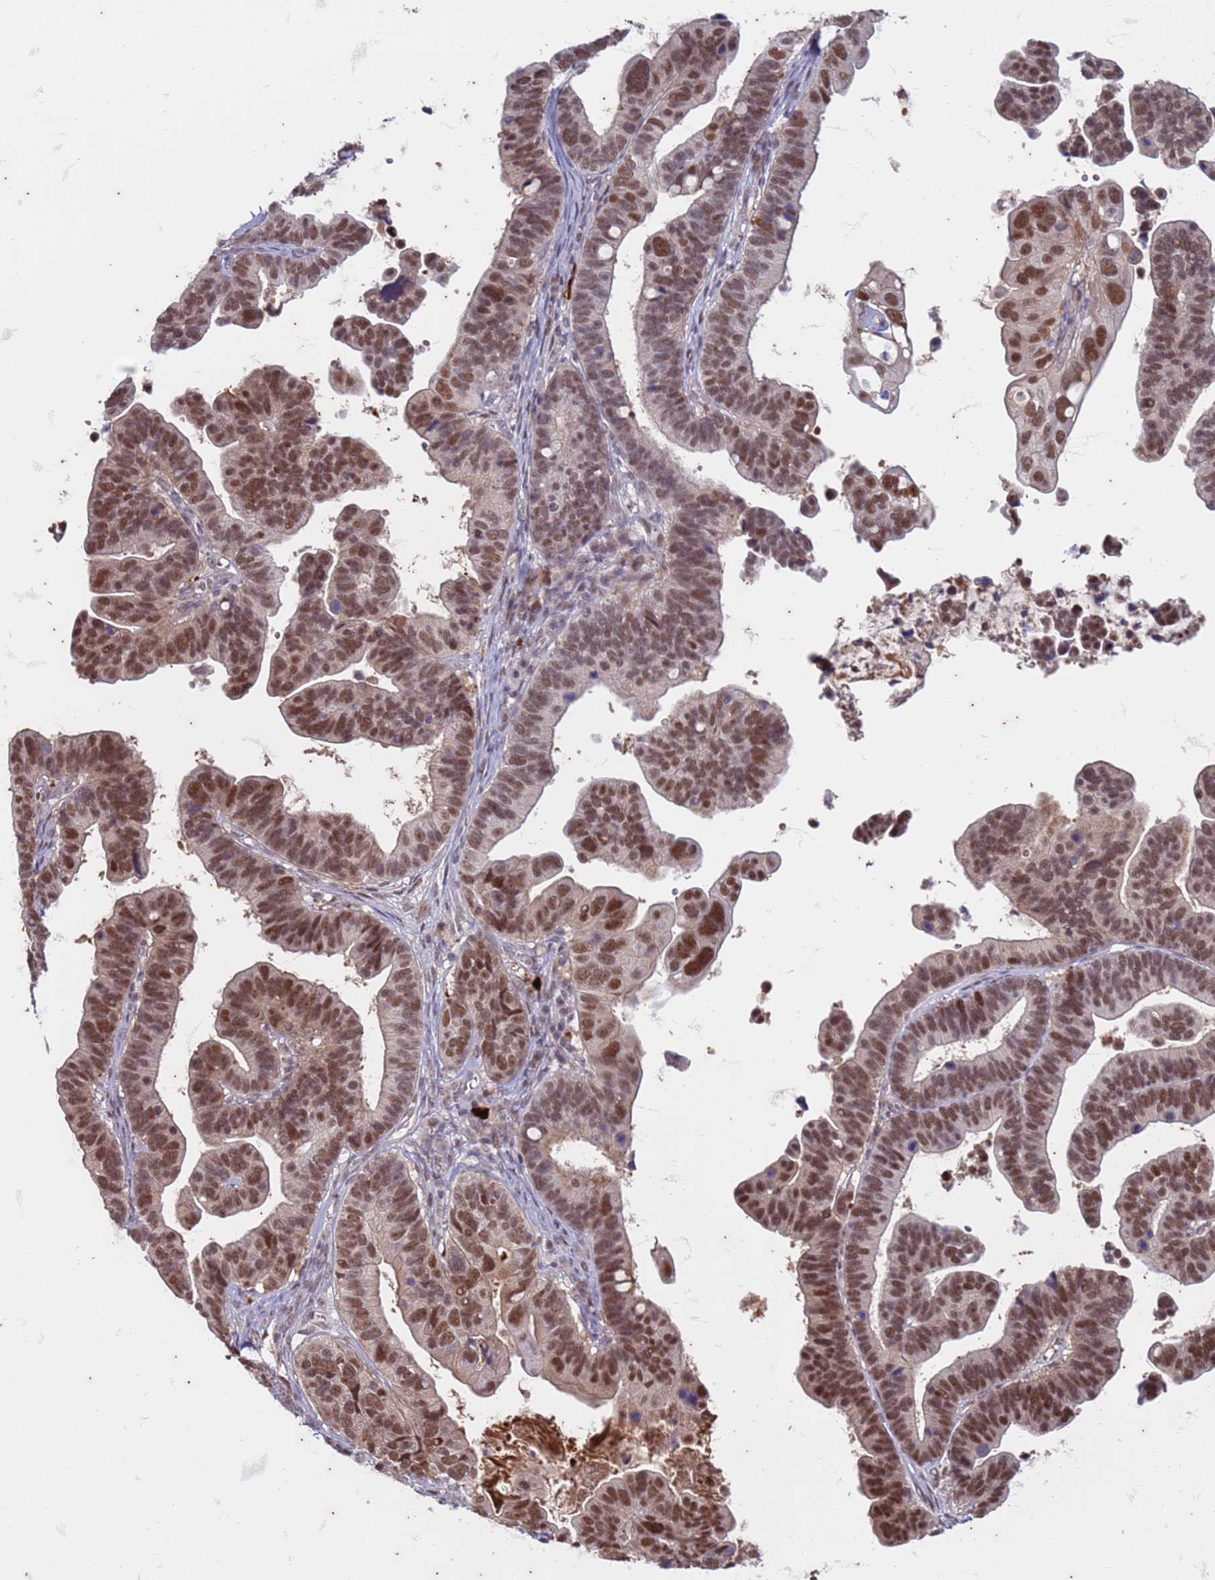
{"staining": {"intensity": "moderate", "quantity": ">75%", "location": "nuclear"}, "tissue": "ovarian cancer", "cell_type": "Tumor cells", "image_type": "cancer", "snomed": [{"axis": "morphology", "description": "Cystadenocarcinoma, serous, NOS"}, {"axis": "topography", "description": "Ovary"}], "caption": "Immunohistochemistry (IHC) photomicrograph of human ovarian cancer stained for a protein (brown), which demonstrates medium levels of moderate nuclear staining in approximately >75% of tumor cells.", "gene": "TRMT6", "patient": {"sex": "female", "age": 56}}